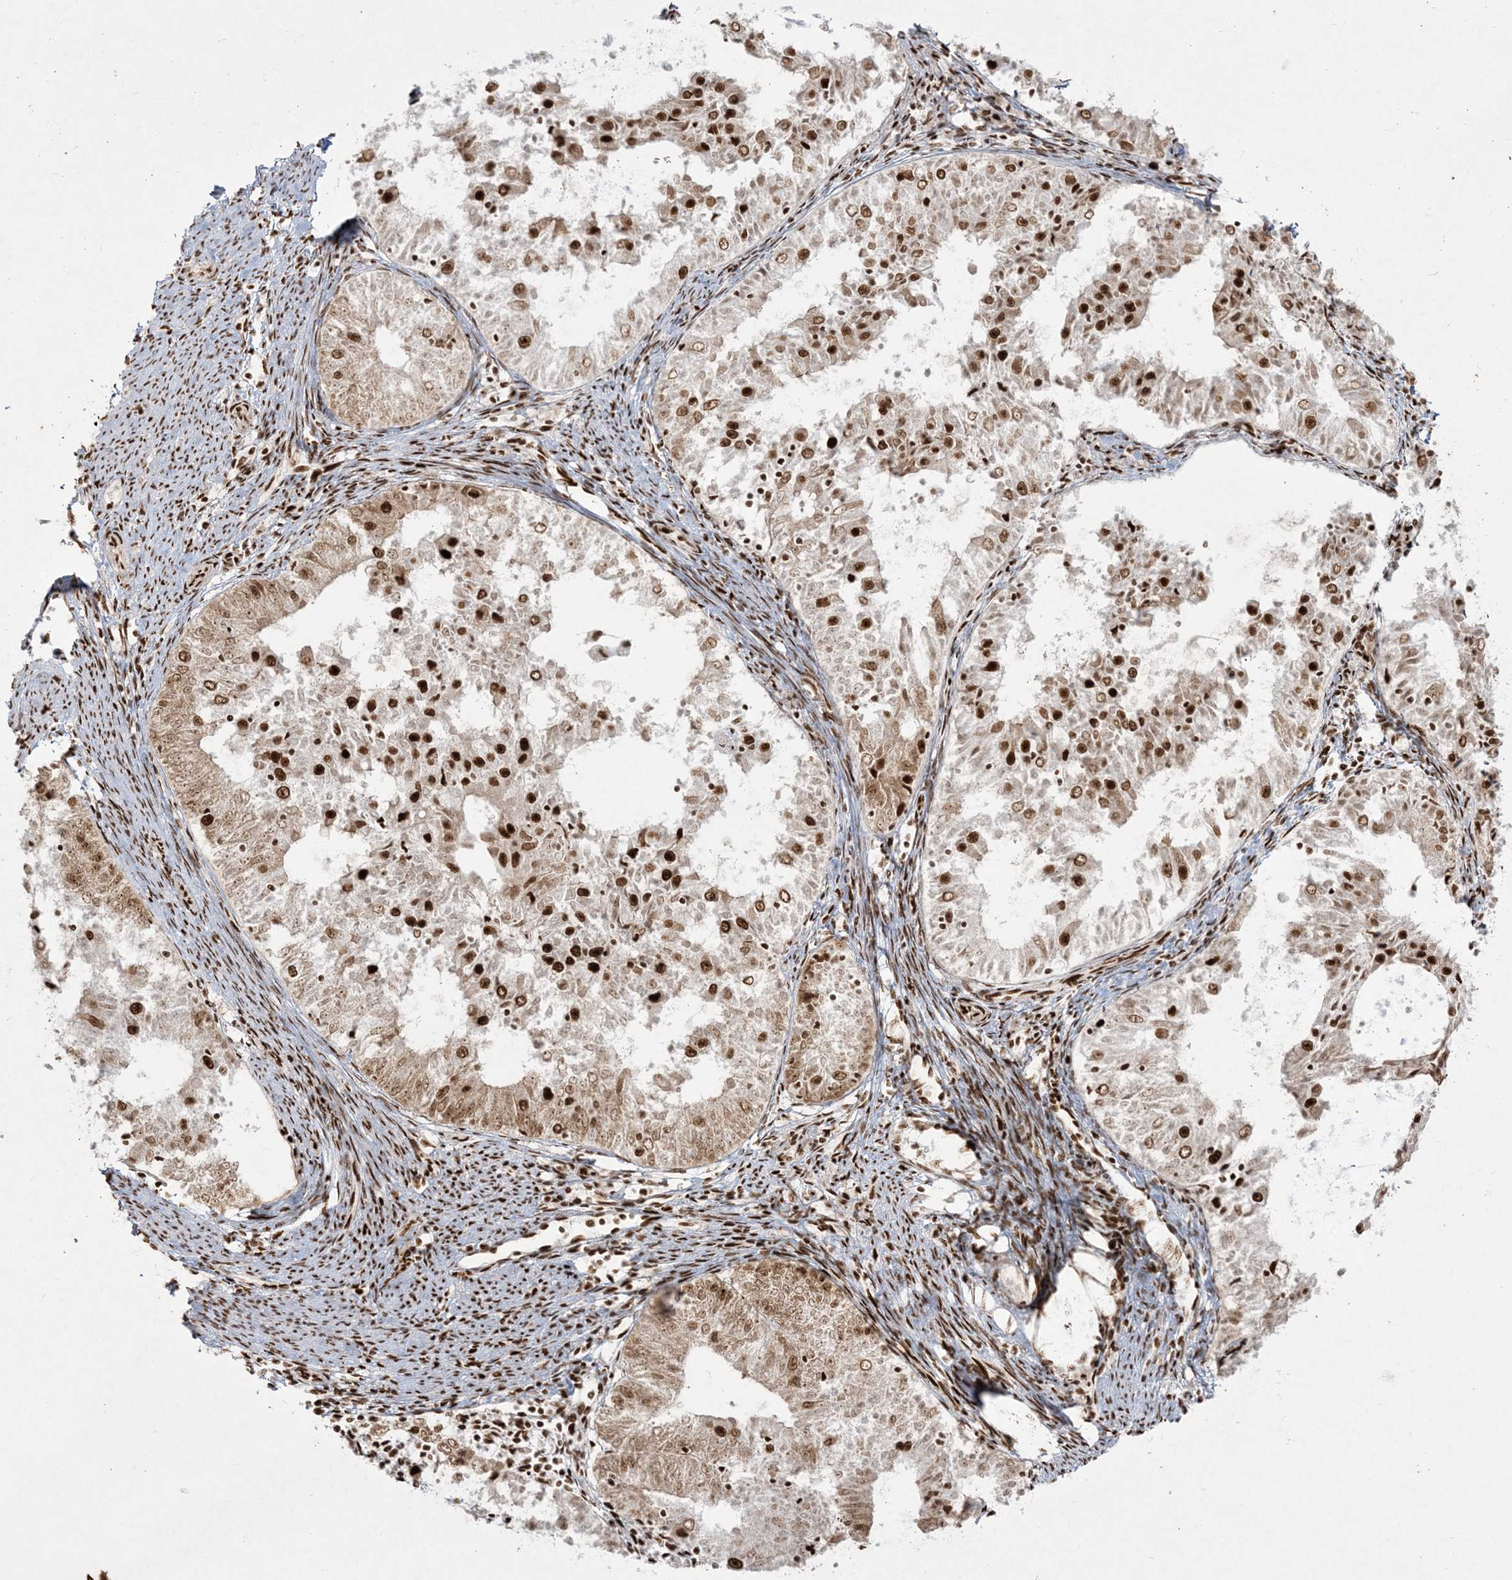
{"staining": {"intensity": "strong", "quantity": "25%-75%", "location": "nuclear"}, "tissue": "endometrial cancer", "cell_type": "Tumor cells", "image_type": "cancer", "snomed": [{"axis": "morphology", "description": "Adenocarcinoma, NOS"}, {"axis": "topography", "description": "Endometrium"}], "caption": "Immunohistochemistry (IHC) histopathology image of neoplastic tissue: endometrial cancer stained using IHC reveals high levels of strong protein expression localized specifically in the nuclear of tumor cells, appearing as a nuclear brown color.", "gene": "RBM10", "patient": {"sex": "female", "age": 57}}